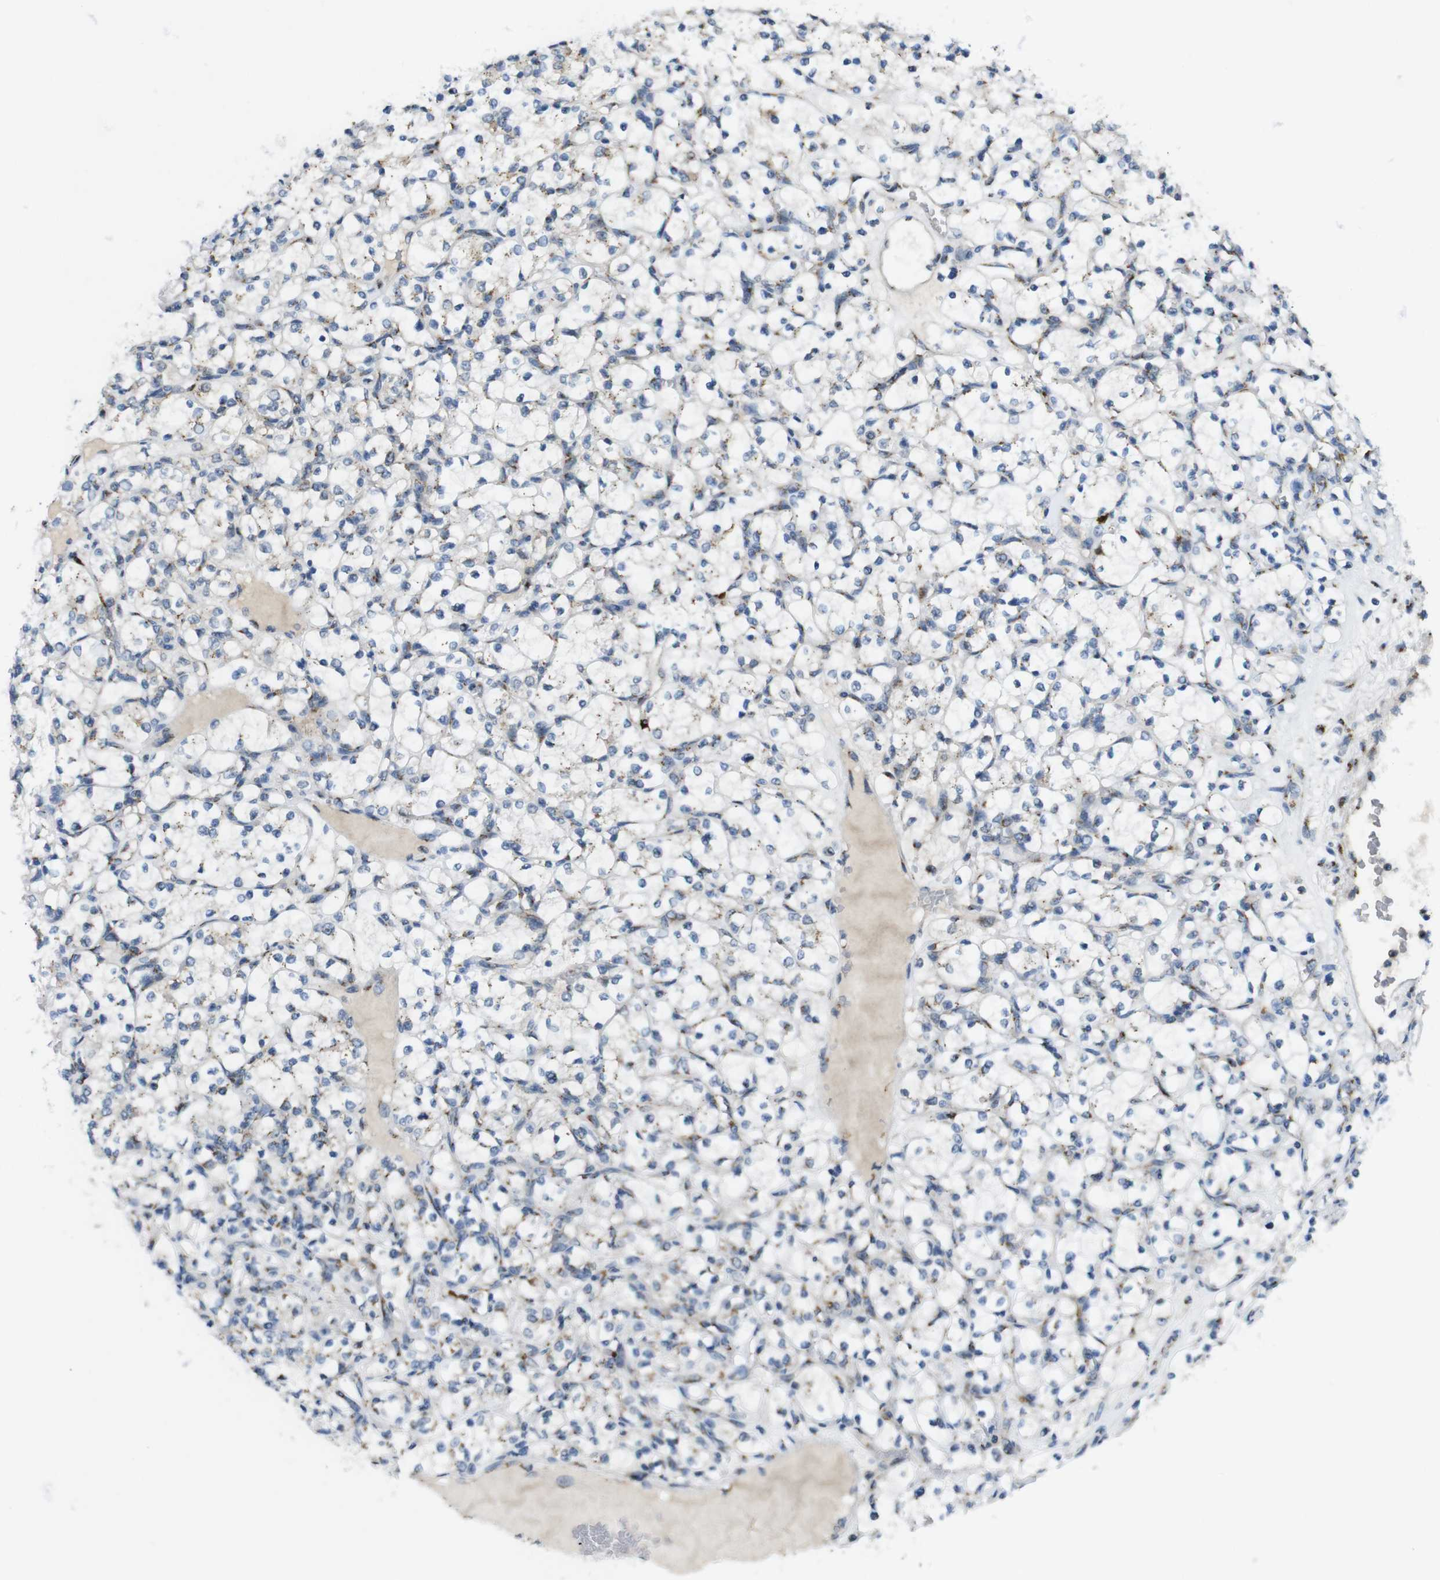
{"staining": {"intensity": "weak", "quantity": ">75%", "location": "cytoplasmic/membranous"}, "tissue": "renal cancer", "cell_type": "Tumor cells", "image_type": "cancer", "snomed": [{"axis": "morphology", "description": "Adenocarcinoma, NOS"}, {"axis": "topography", "description": "Kidney"}], "caption": "This image displays adenocarcinoma (renal) stained with IHC to label a protein in brown. The cytoplasmic/membranous of tumor cells show weak positivity for the protein. Nuclei are counter-stained blue.", "gene": "ZFPL1", "patient": {"sex": "female", "age": 69}}